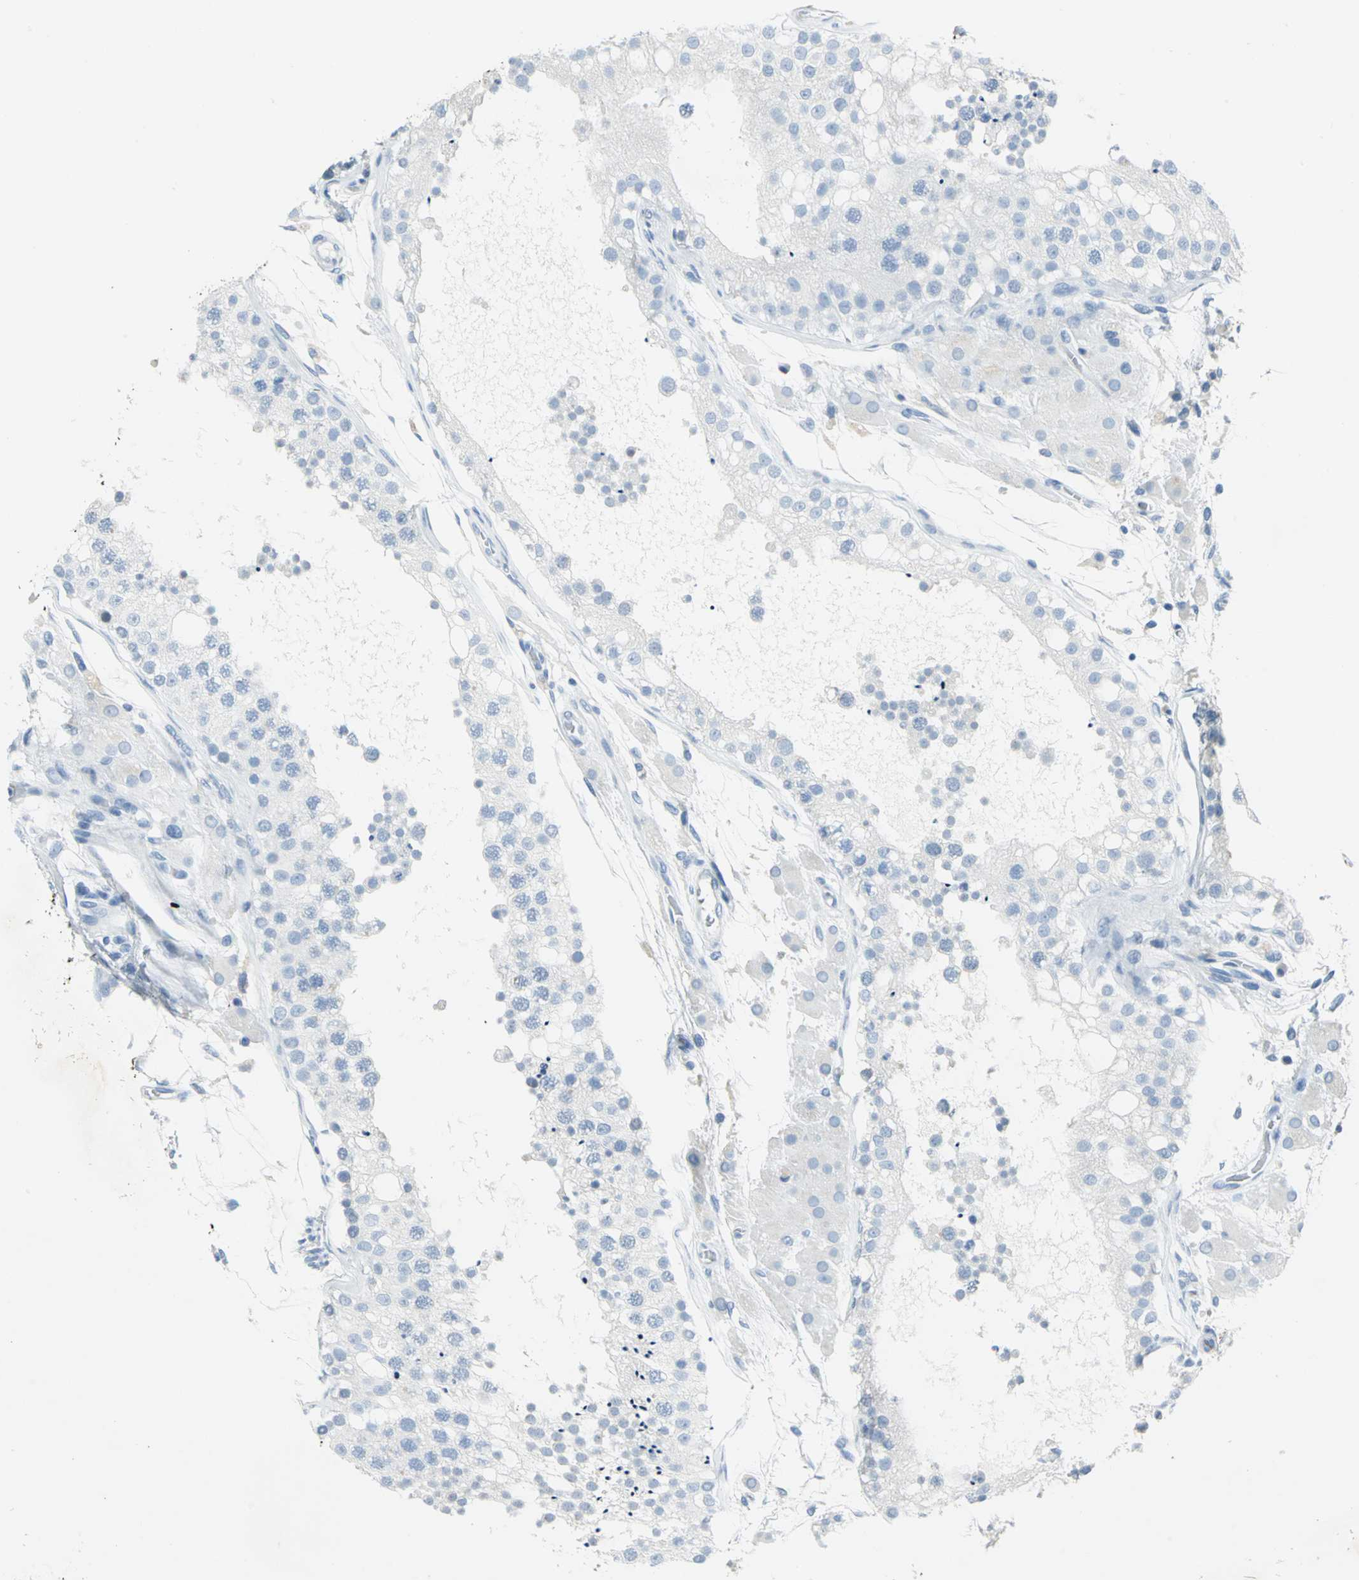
{"staining": {"intensity": "negative", "quantity": "none", "location": "none"}, "tissue": "testis", "cell_type": "Cells in seminiferous ducts", "image_type": "normal", "snomed": [{"axis": "morphology", "description": "Normal tissue, NOS"}, {"axis": "topography", "description": "Testis"}], "caption": "Immunohistochemistry (IHC) of normal testis shows no staining in cells in seminiferous ducts. Brightfield microscopy of immunohistochemistry stained with DAB (brown) and hematoxylin (blue), captured at high magnification.", "gene": "PKLR", "patient": {"sex": "male", "age": 26}}